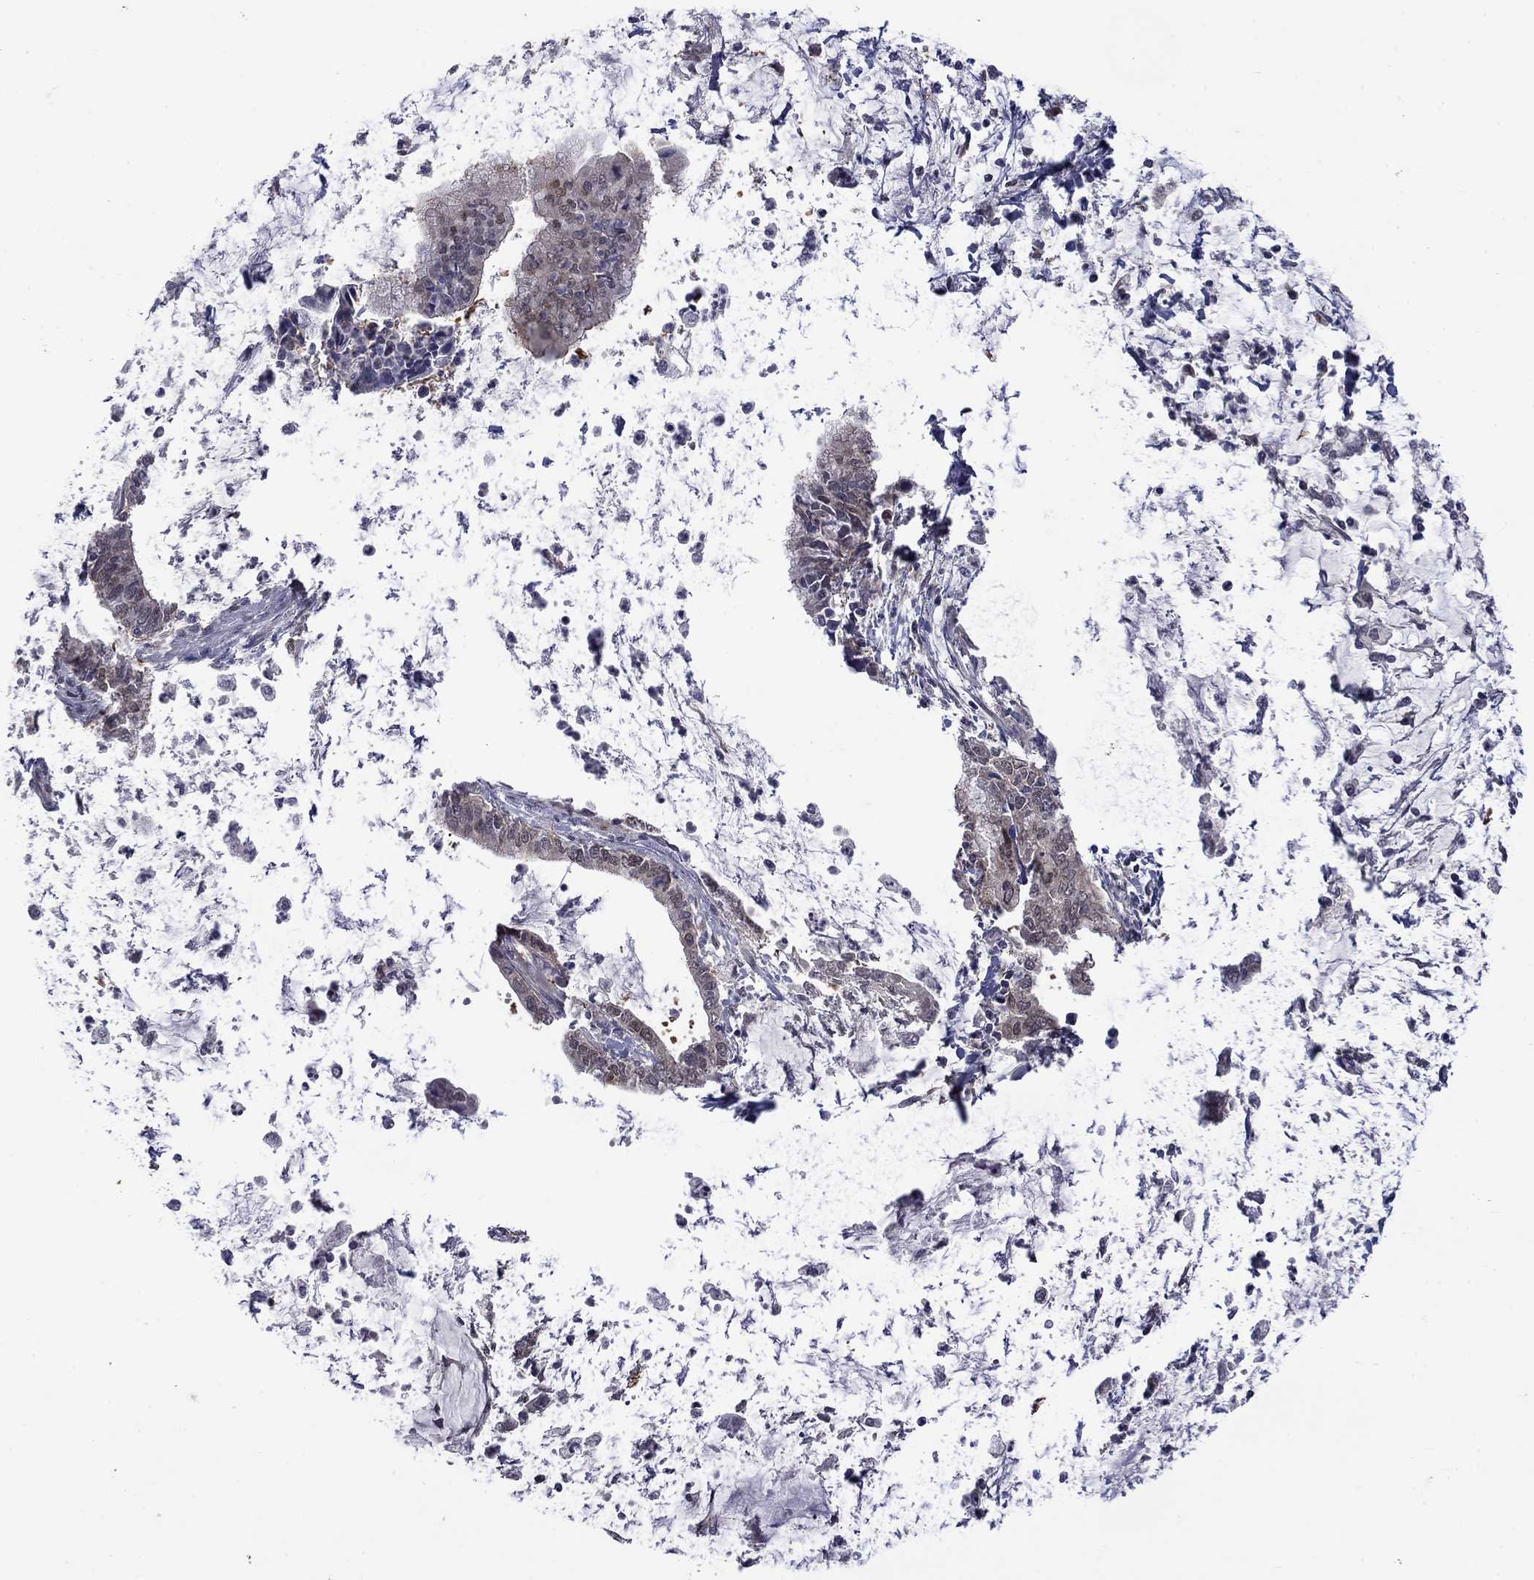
{"staining": {"intensity": "negative", "quantity": "none", "location": "none"}, "tissue": "cervical cancer", "cell_type": "Tumor cells", "image_type": "cancer", "snomed": [{"axis": "morphology", "description": "Adenocarcinoma, NOS"}, {"axis": "topography", "description": "Cervix"}], "caption": "A high-resolution image shows immunohistochemistry (IHC) staining of cervical cancer (adenocarcinoma), which demonstrates no significant expression in tumor cells.", "gene": "CBR1", "patient": {"sex": "female", "age": 42}}